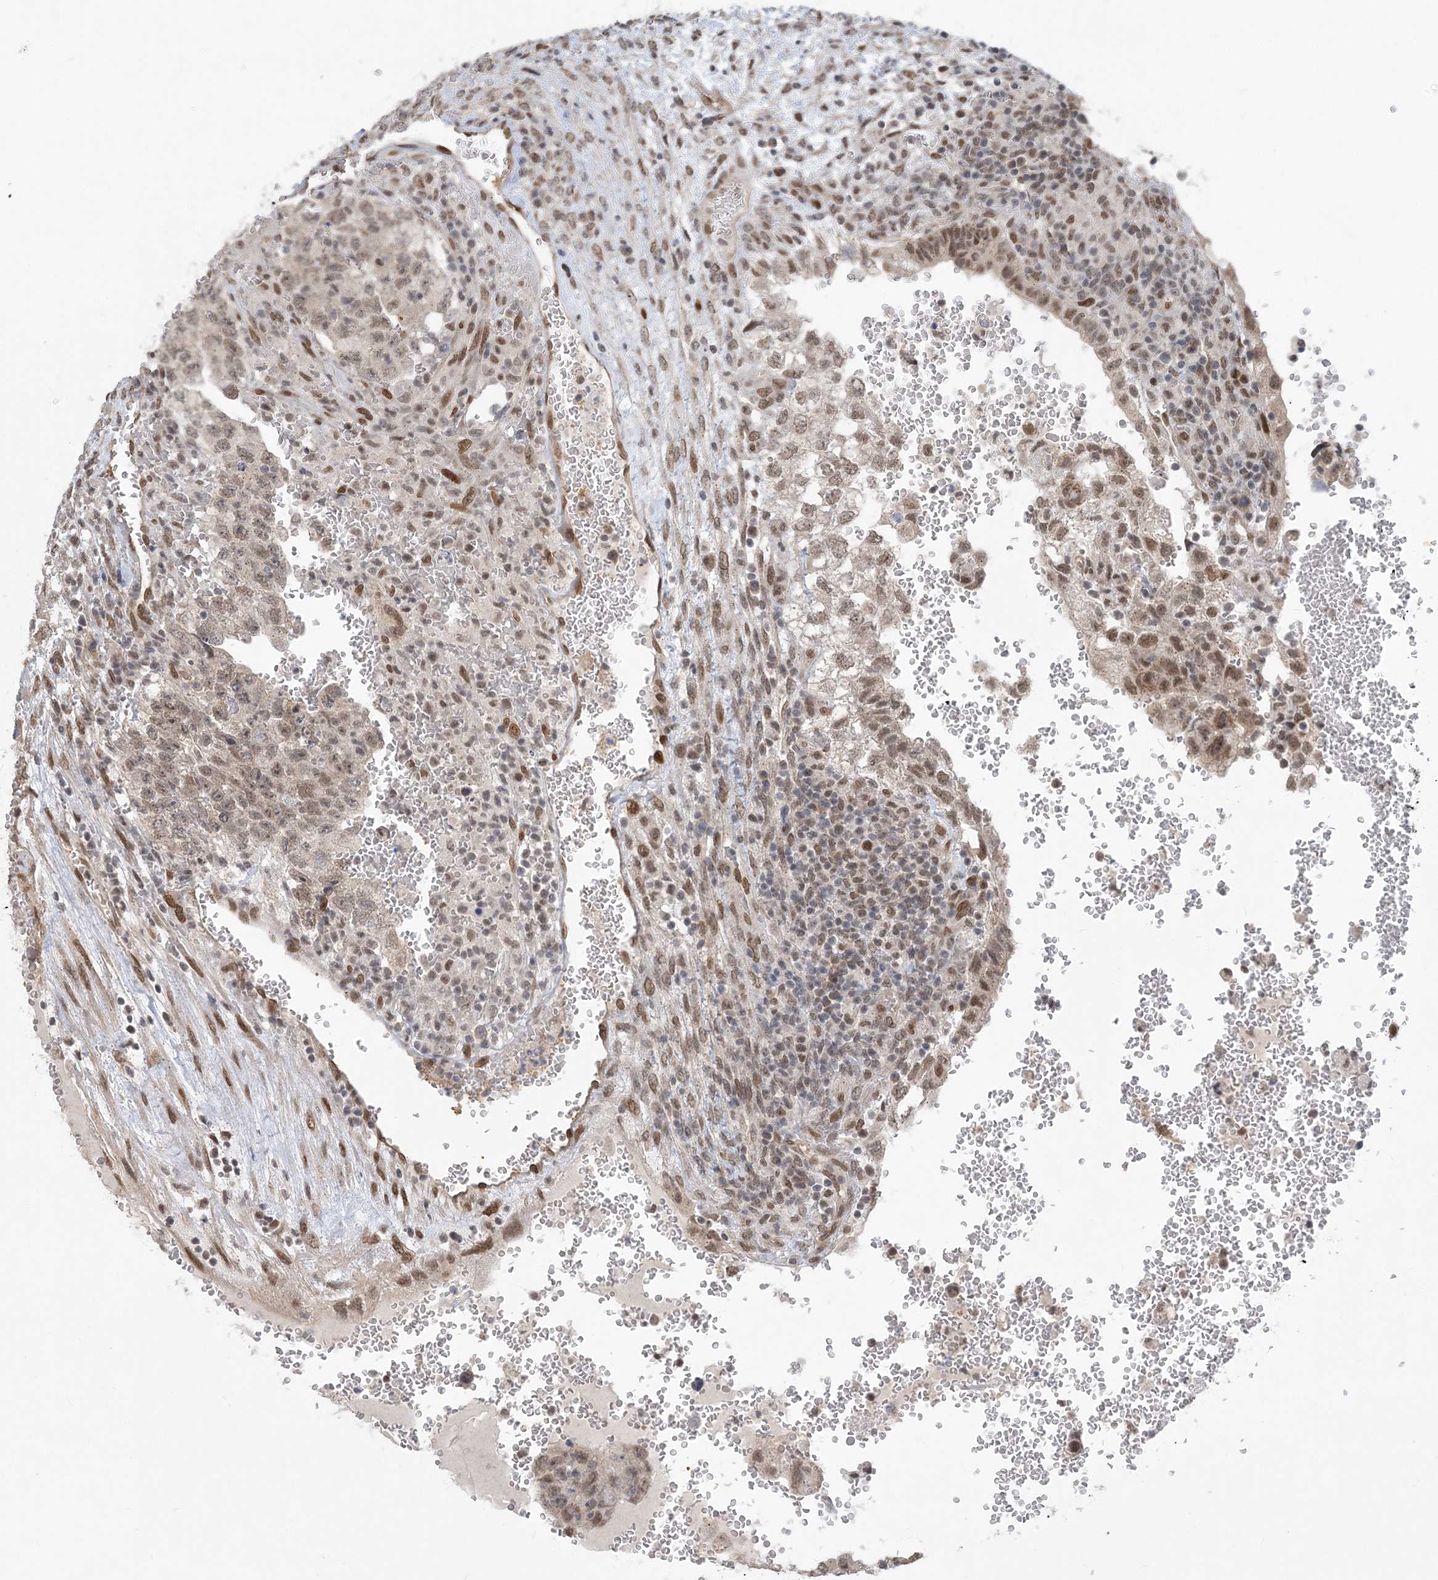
{"staining": {"intensity": "moderate", "quantity": ">75%", "location": "nuclear"}, "tissue": "testis cancer", "cell_type": "Tumor cells", "image_type": "cancer", "snomed": [{"axis": "morphology", "description": "Carcinoma, Embryonal, NOS"}, {"axis": "topography", "description": "Testis"}], "caption": "This is a micrograph of IHC staining of testis cancer (embryonal carcinoma), which shows moderate positivity in the nuclear of tumor cells.", "gene": "WAC", "patient": {"sex": "male", "age": 36}}